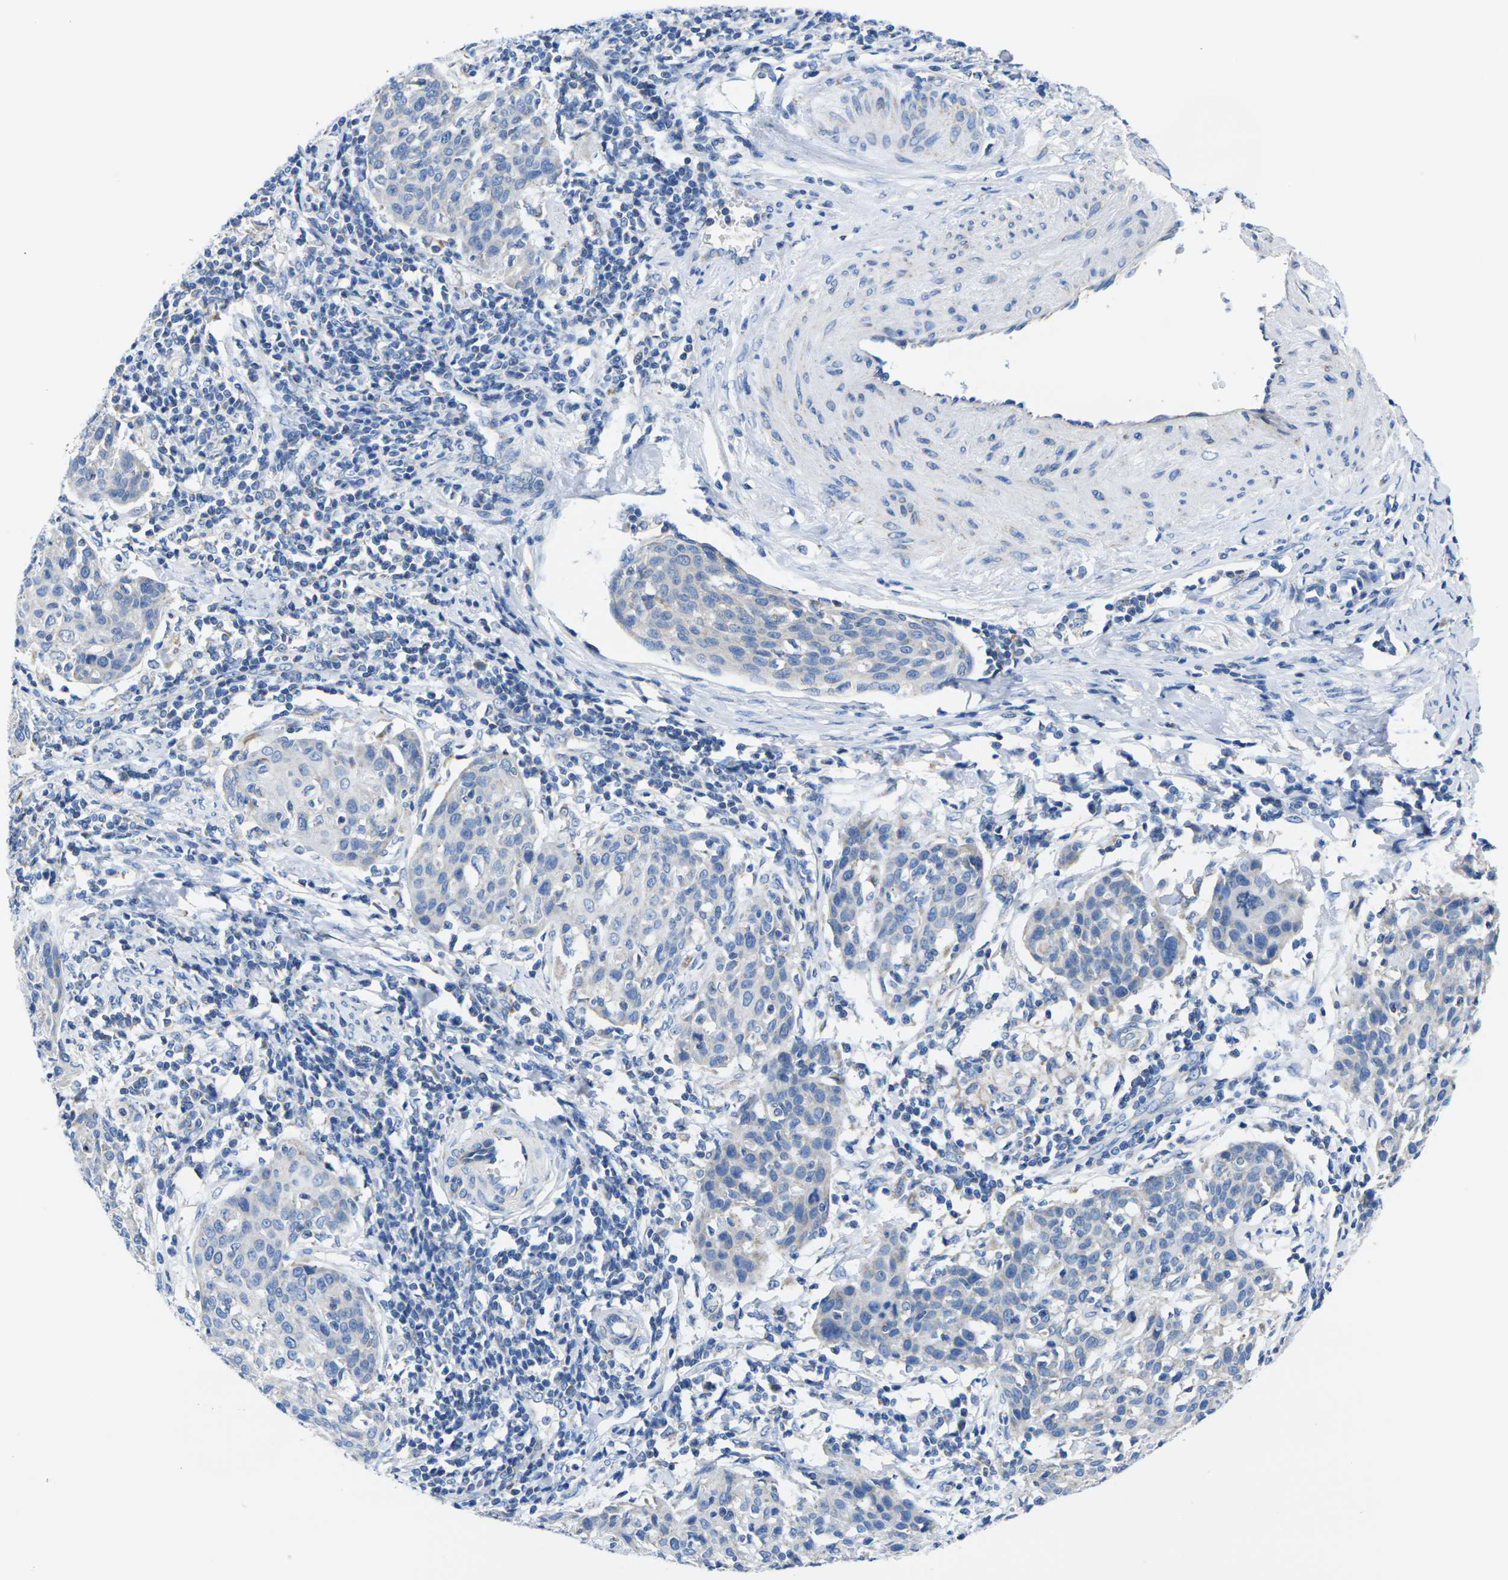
{"staining": {"intensity": "negative", "quantity": "none", "location": "none"}, "tissue": "cervical cancer", "cell_type": "Tumor cells", "image_type": "cancer", "snomed": [{"axis": "morphology", "description": "Squamous cell carcinoma, NOS"}, {"axis": "topography", "description": "Cervix"}], "caption": "Squamous cell carcinoma (cervical) stained for a protein using IHC displays no expression tumor cells.", "gene": "TMEM204", "patient": {"sex": "female", "age": 38}}